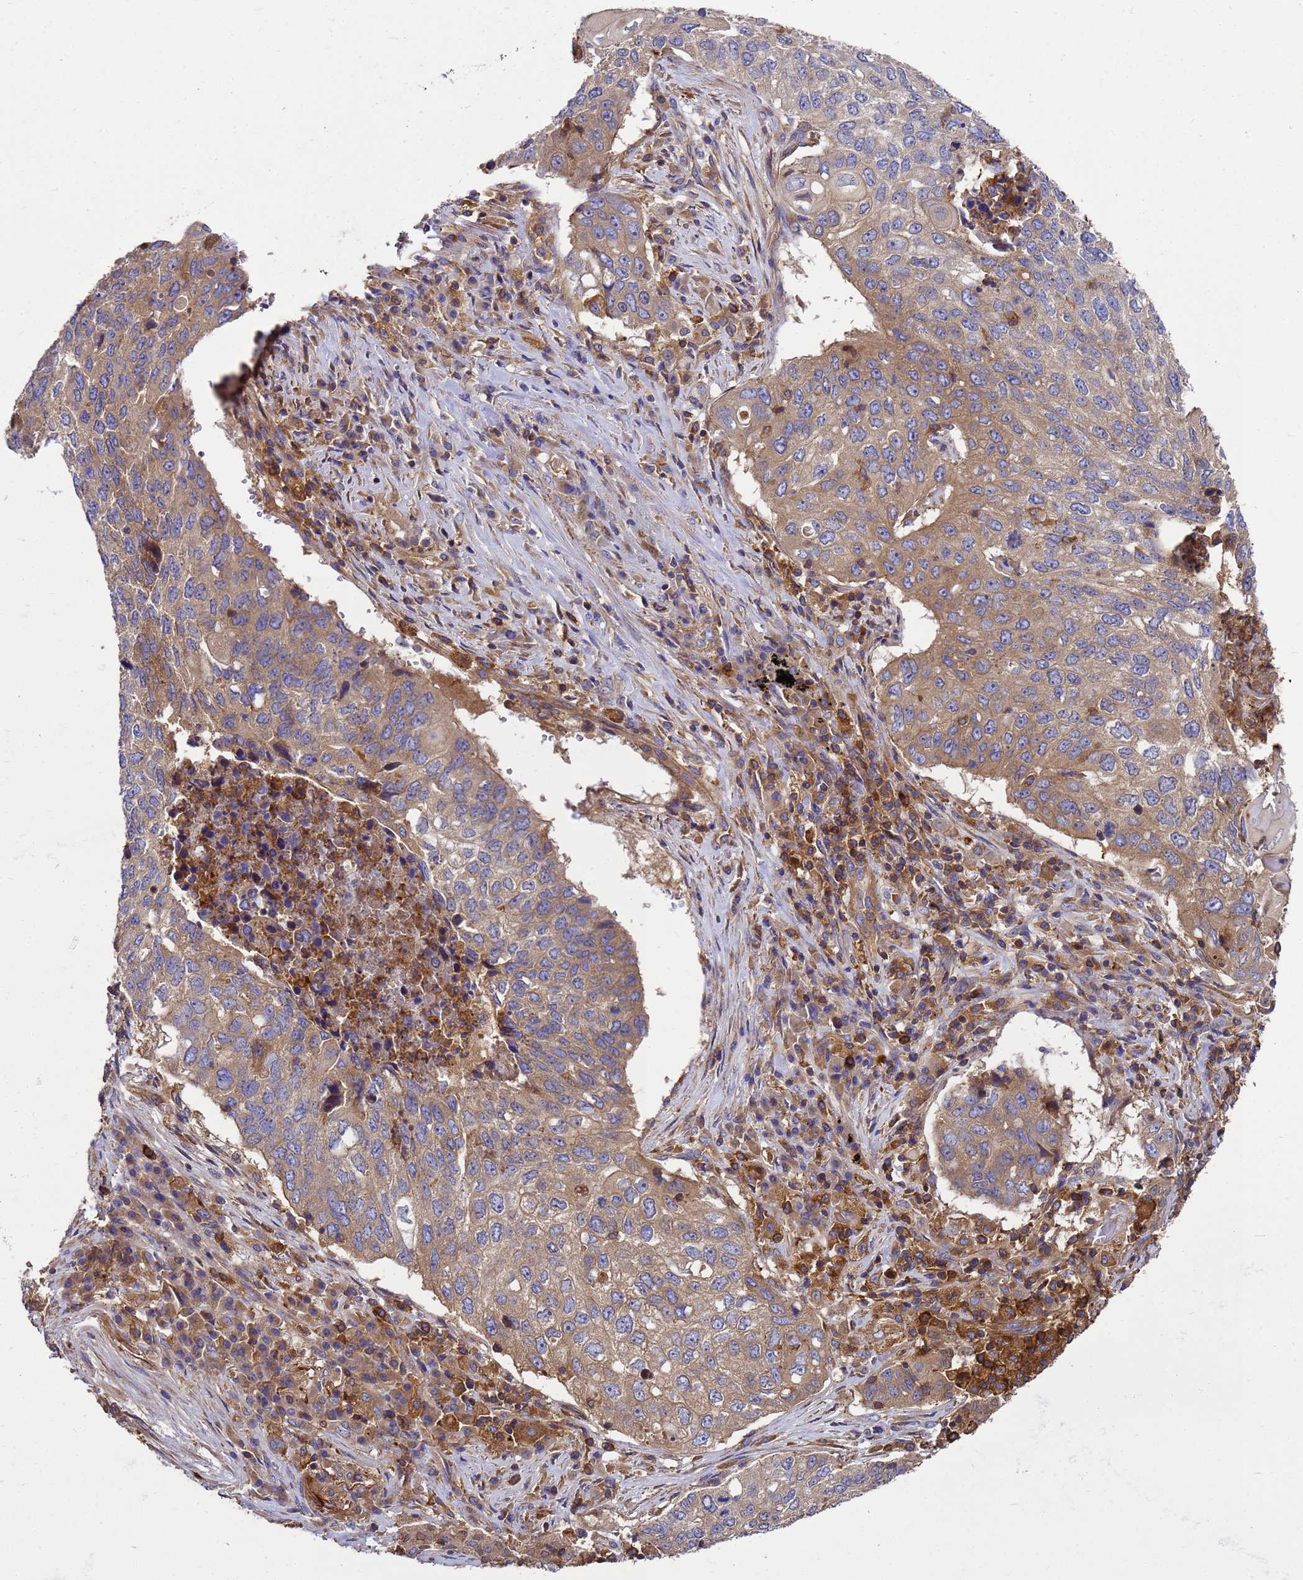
{"staining": {"intensity": "weak", "quantity": ">75%", "location": "cytoplasmic/membranous"}, "tissue": "lung cancer", "cell_type": "Tumor cells", "image_type": "cancer", "snomed": [{"axis": "morphology", "description": "Squamous cell carcinoma, NOS"}, {"axis": "topography", "description": "Lung"}], "caption": "The image reveals immunohistochemical staining of lung cancer (squamous cell carcinoma). There is weak cytoplasmic/membranous expression is seen in approximately >75% of tumor cells.", "gene": "ZNF235", "patient": {"sex": "female", "age": 63}}